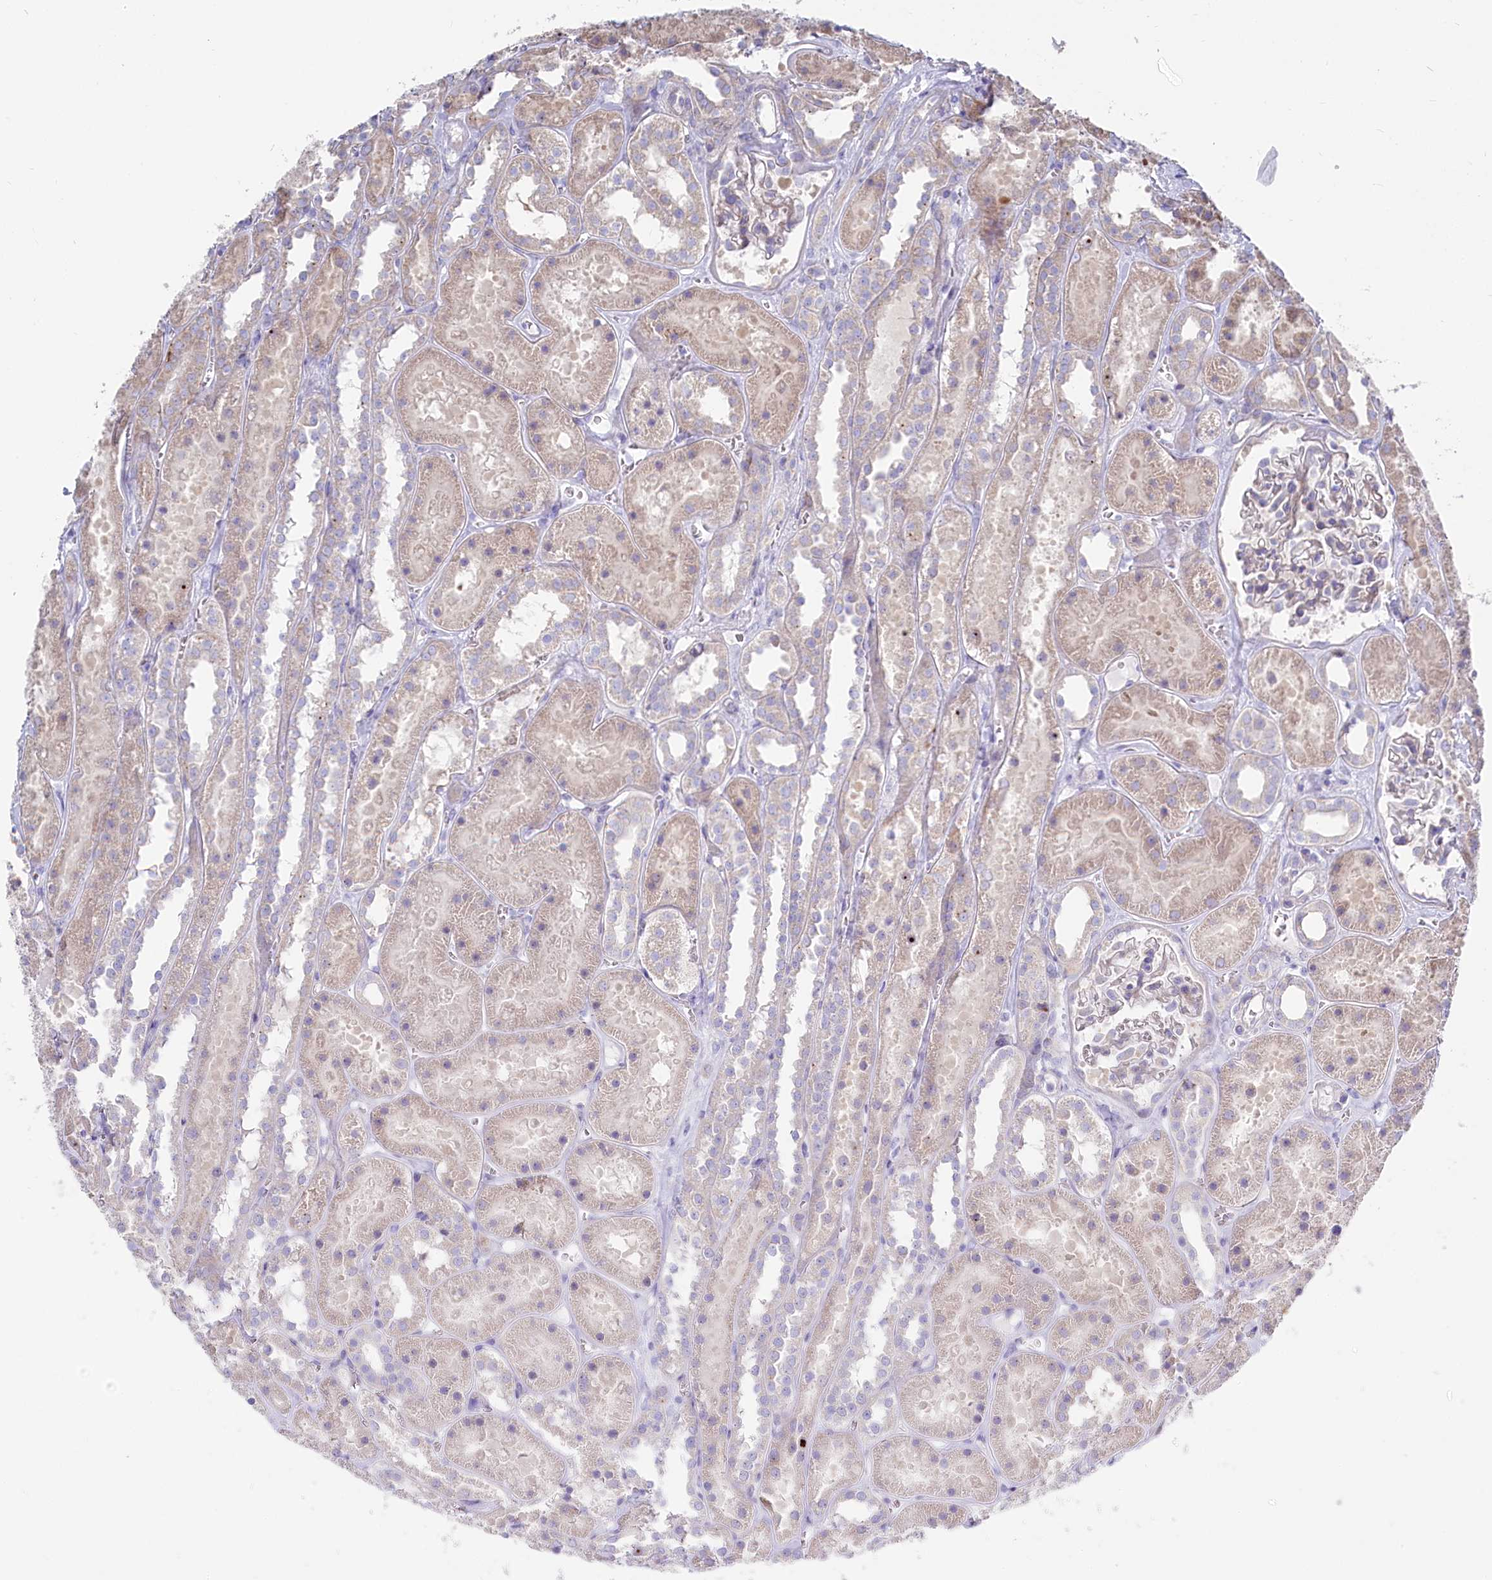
{"staining": {"intensity": "negative", "quantity": "none", "location": "none"}, "tissue": "kidney", "cell_type": "Cells in glomeruli", "image_type": "normal", "snomed": [{"axis": "morphology", "description": "Normal tissue, NOS"}, {"axis": "topography", "description": "Kidney"}], "caption": "The IHC photomicrograph has no significant positivity in cells in glomeruli of kidney. (DAB (3,3'-diaminobenzidine) immunohistochemistry visualized using brightfield microscopy, high magnification).", "gene": "POGLUT1", "patient": {"sex": "female", "age": 41}}